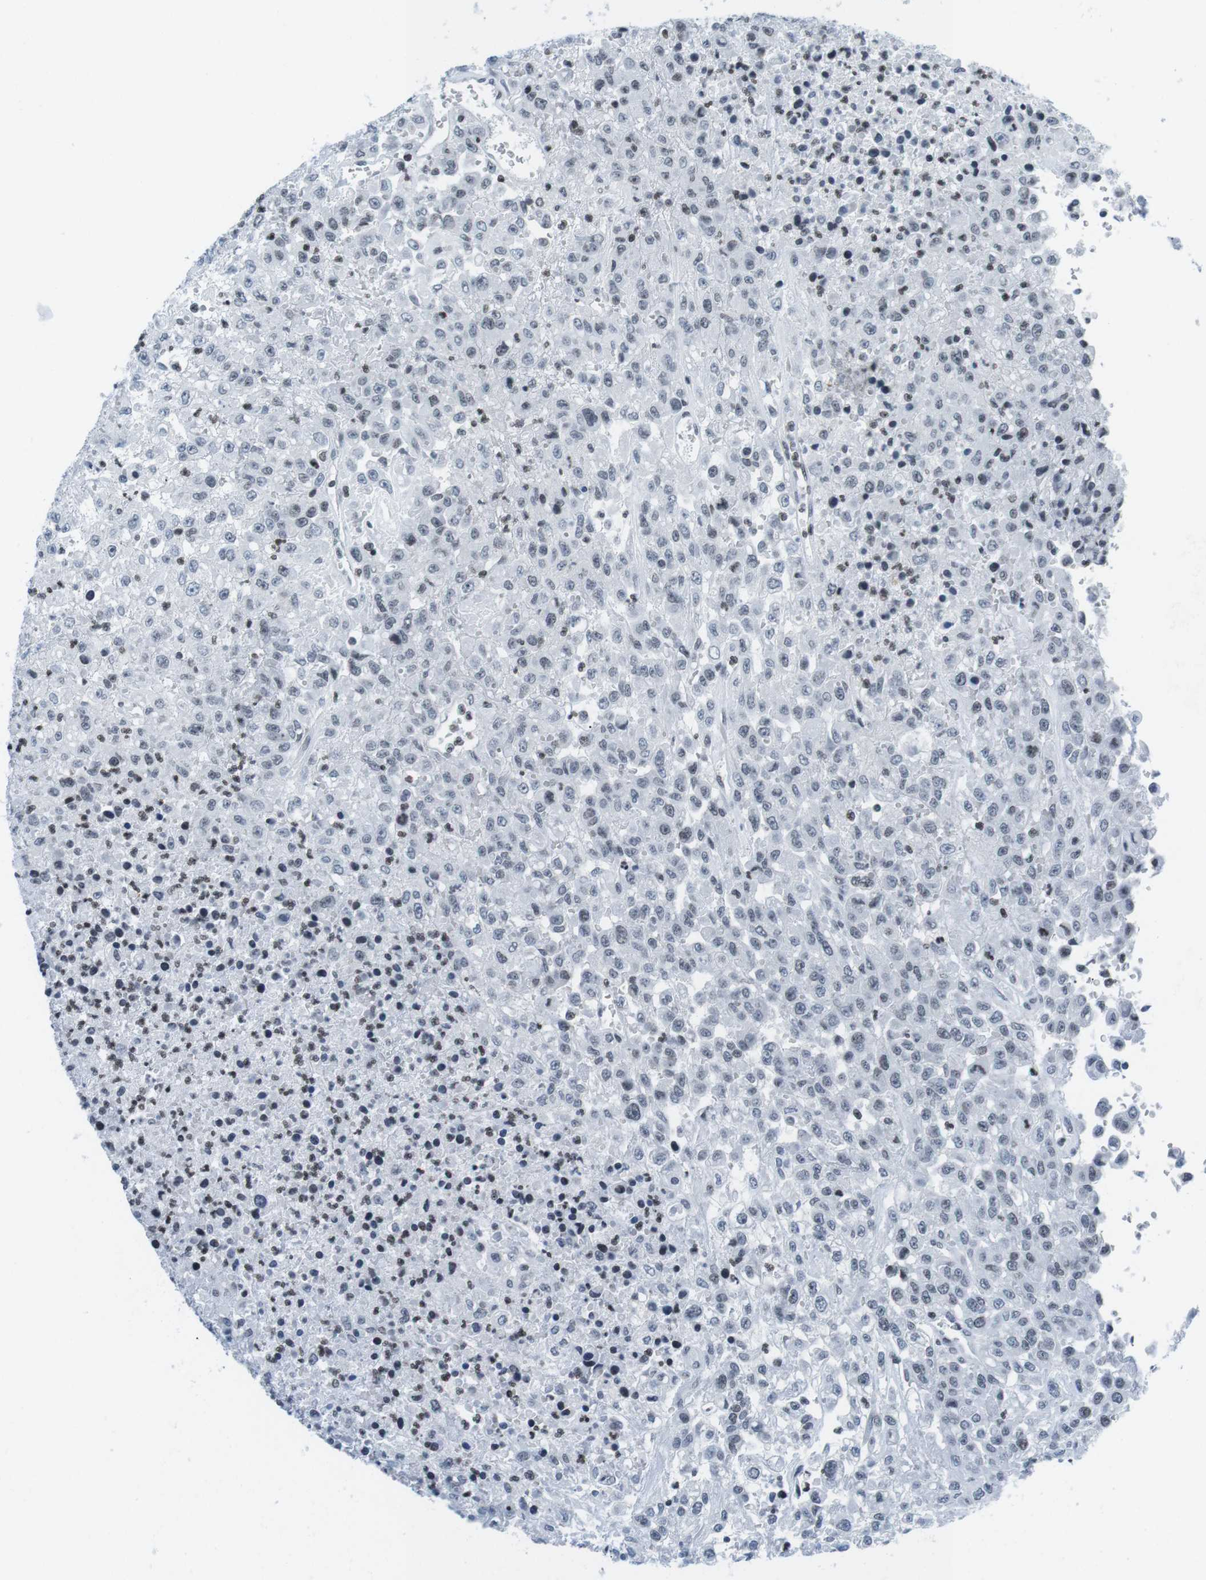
{"staining": {"intensity": "negative", "quantity": "none", "location": "none"}, "tissue": "urothelial cancer", "cell_type": "Tumor cells", "image_type": "cancer", "snomed": [{"axis": "morphology", "description": "Urothelial carcinoma, High grade"}, {"axis": "topography", "description": "Urinary bladder"}], "caption": "An image of human urothelial carcinoma (high-grade) is negative for staining in tumor cells.", "gene": "E2F2", "patient": {"sex": "male", "age": 46}}